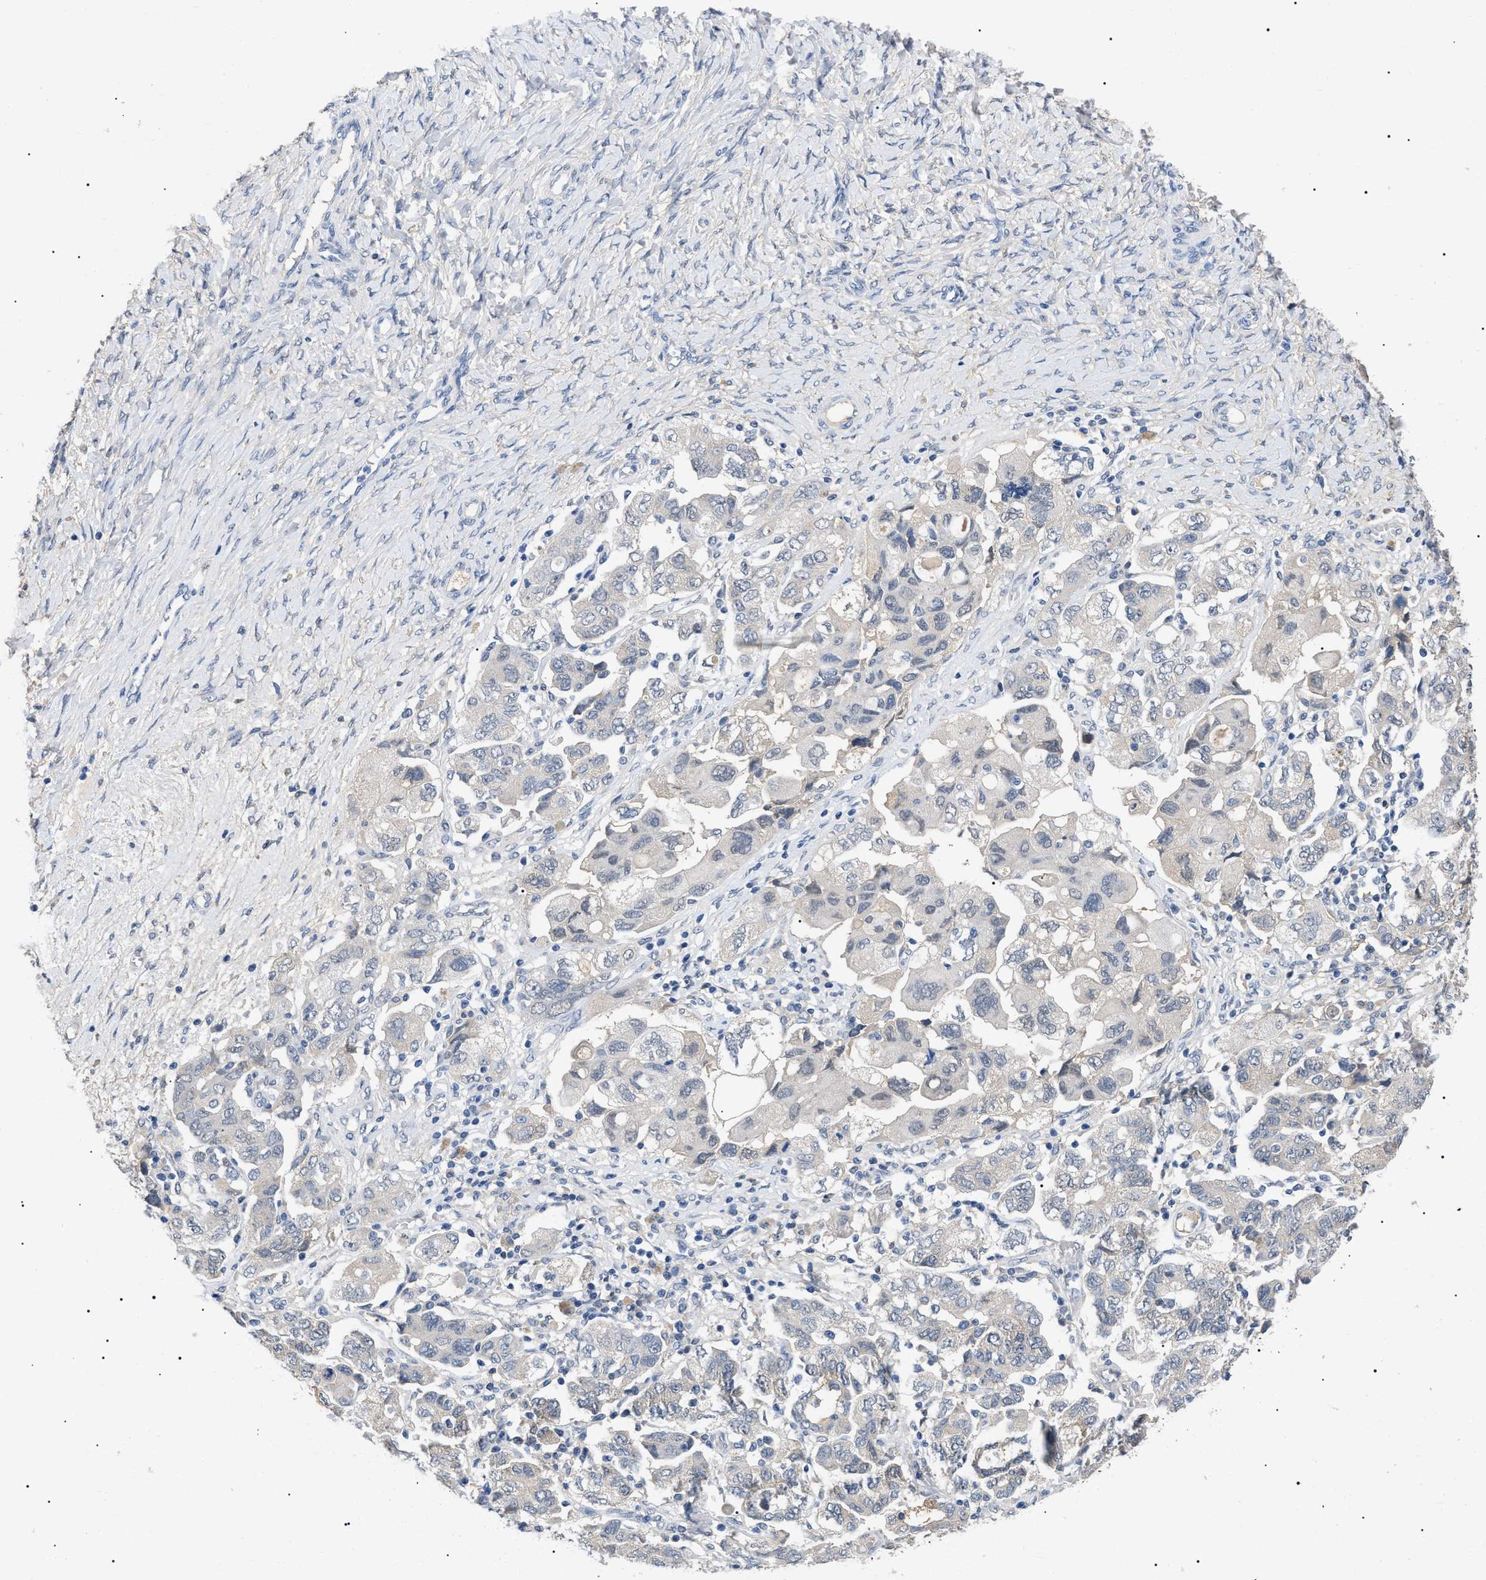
{"staining": {"intensity": "negative", "quantity": "none", "location": "none"}, "tissue": "ovarian cancer", "cell_type": "Tumor cells", "image_type": "cancer", "snomed": [{"axis": "morphology", "description": "Carcinoma, NOS"}, {"axis": "morphology", "description": "Cystadenocarcinoma, serous, NOS"}, {"axis": "topography", "description": "Ovary"}], "caption": "Tumor cells are negative for brown protein staining in ovarian serous cystadenocarcinoma.", "gene": "PRRT2", "patient": {"sex": "female", "age": 69}}